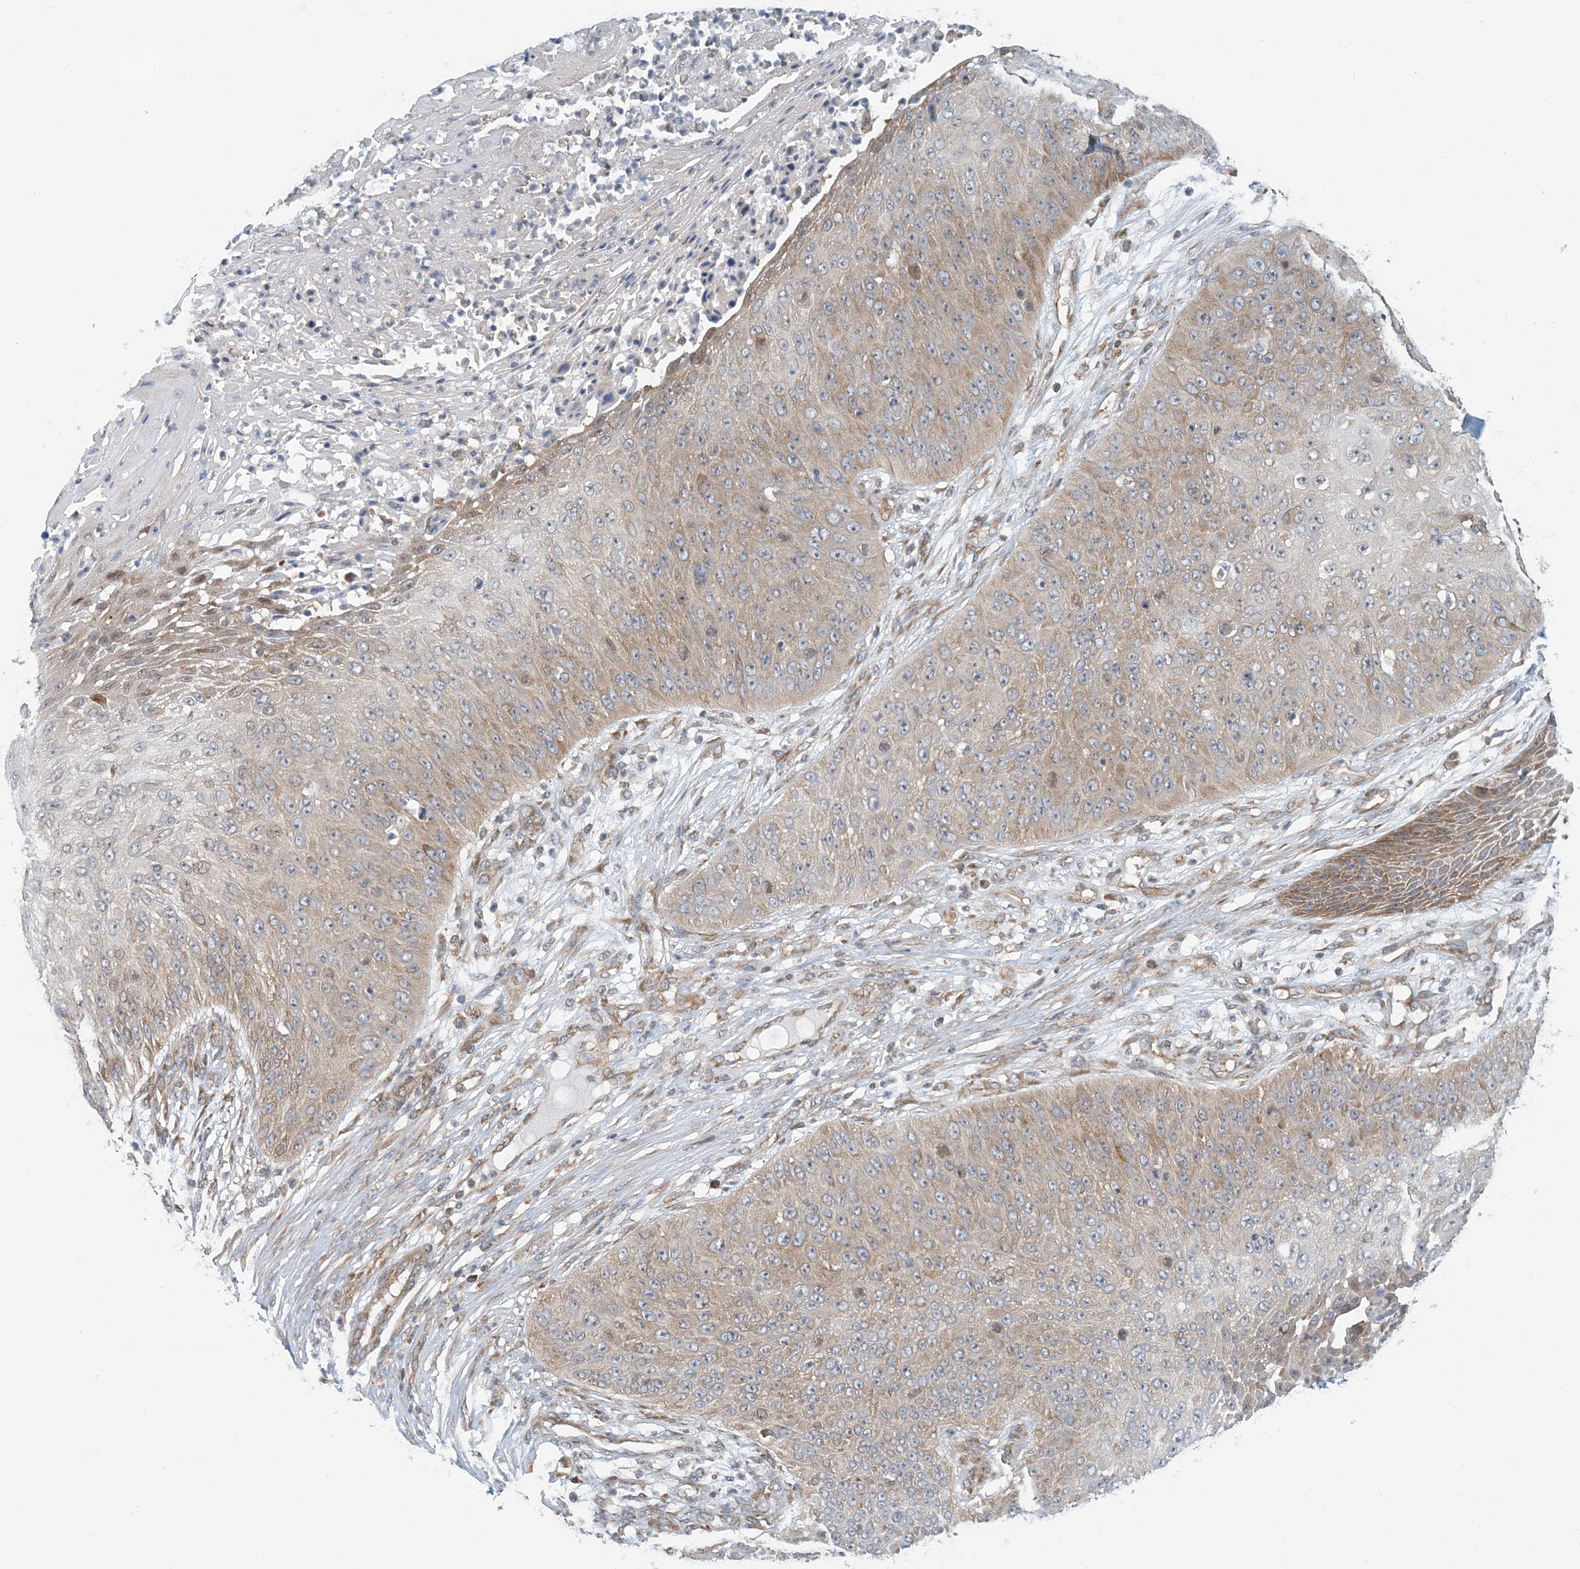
{"staining": {"intensity": "moderate", "quantity": "25%-75%", "location": "cytoplasmic/membranous"}, "tissue": "skin cancer", "cell_type": "Tumor cells", "image_type": "cancer", "snomed": [{"axis": "morphology", "description": "Squamous cell carcinoma, NOS"}, {"axis": "topography", "description": "Skin"}], "caption": "Immunohistochemistry (IHC) photomicrograph of squamous cell carcinoma (skin) stained for a protein (brown), which shows medium levels of moderate cytoplasmic/membranous staining in about 25%-75% of tumor cells.", "gene": "ATP13A2", "patient": {"sex": "female", "age": 80}}